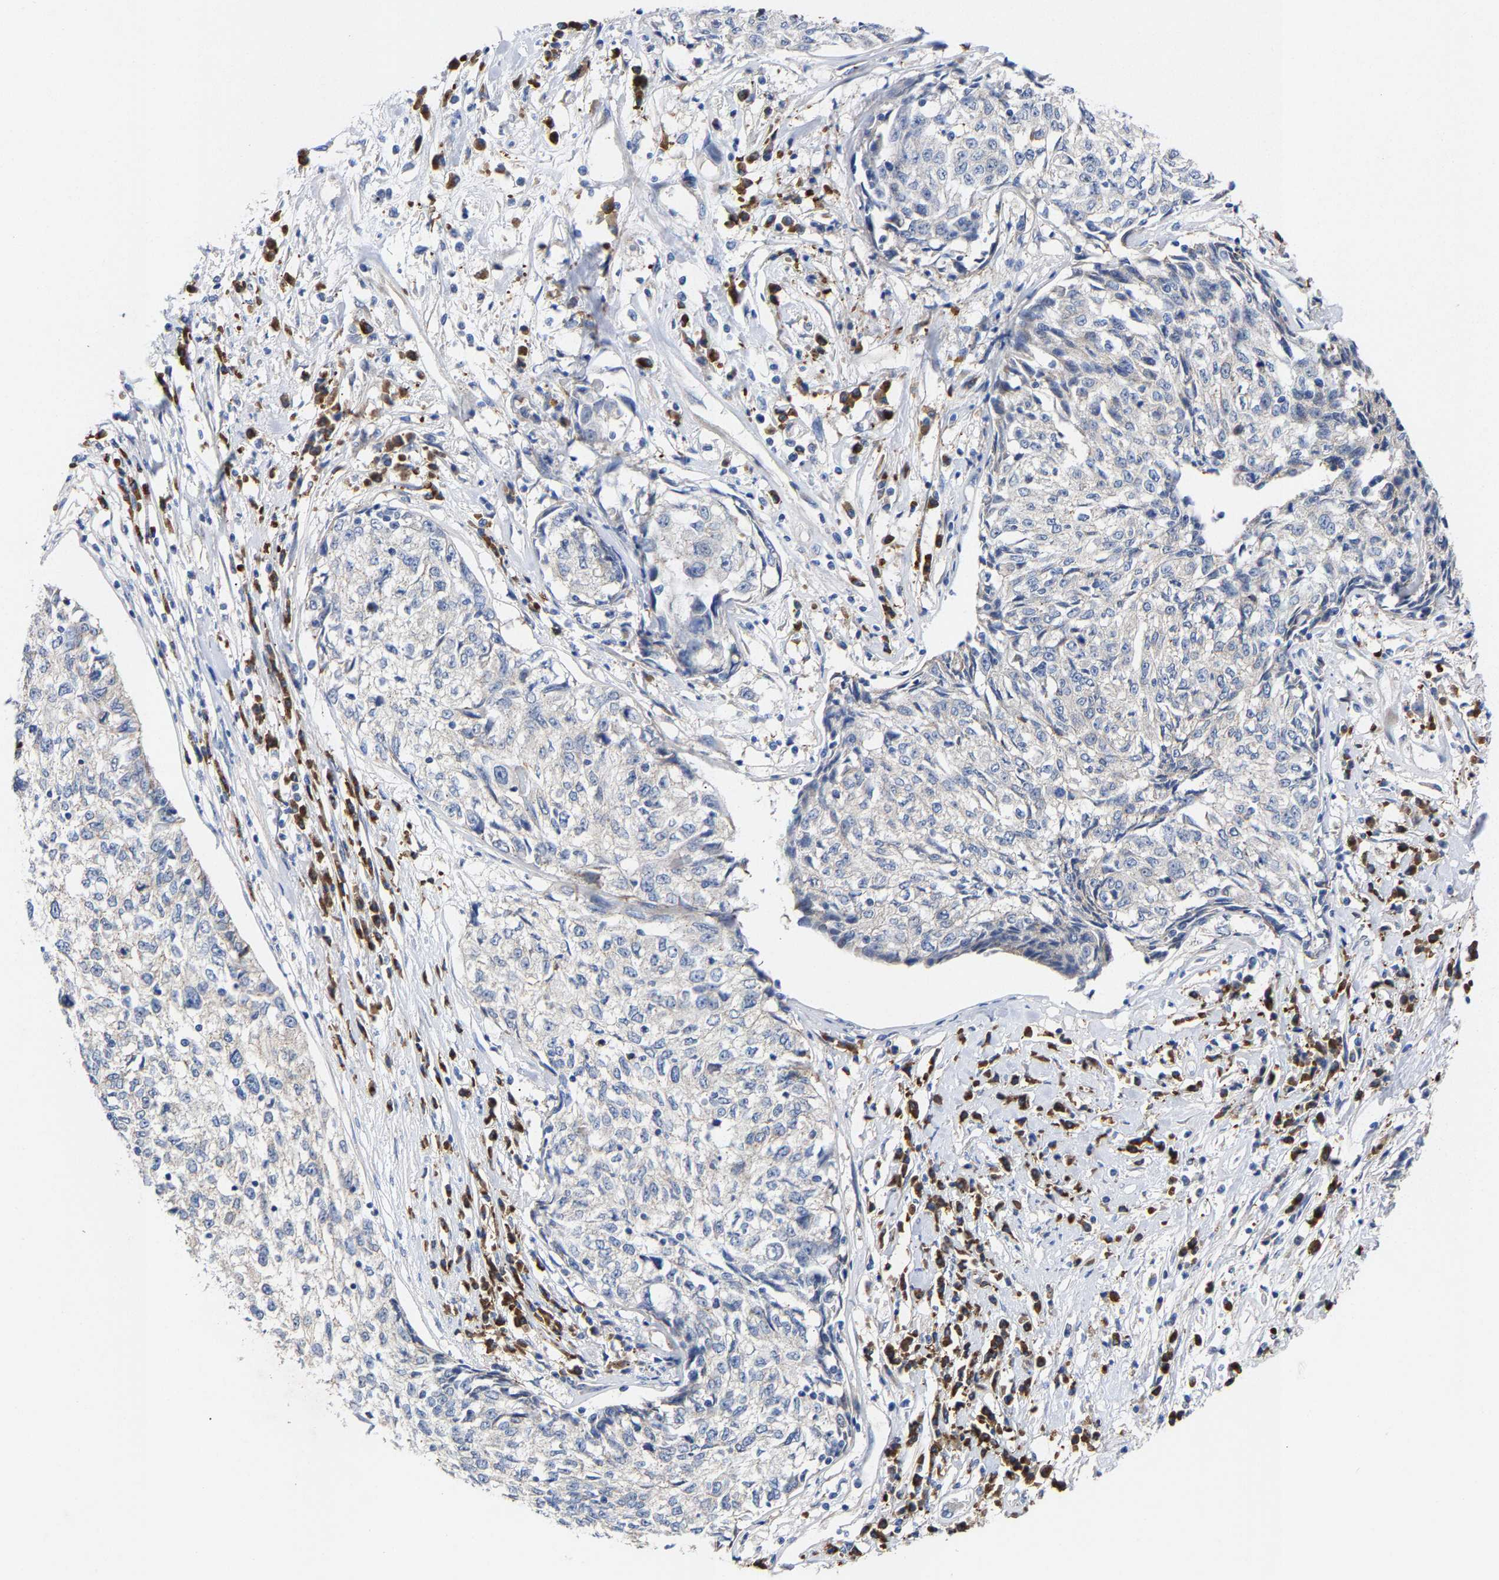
{"staining": {"intensity": "negative", "quantity": "none", "location": "none"}, "tissue": "cervical cancer", "cell_type": "Tumor cells", "image_type": "cancer", "snomed": [{"axis": "morphology", "description": "Squamous cell carcinoma, NOS"}, {"axis": "topography", "description": "Cervix"}], "caption": "A high-resolution image shows immunohistochemistry (IHC) staining of cervical cancer, which exhibits no significant positivity in tumor cells.", "gene": "PPP1R15A", "patient": {"sex": "female", "age": 57}}